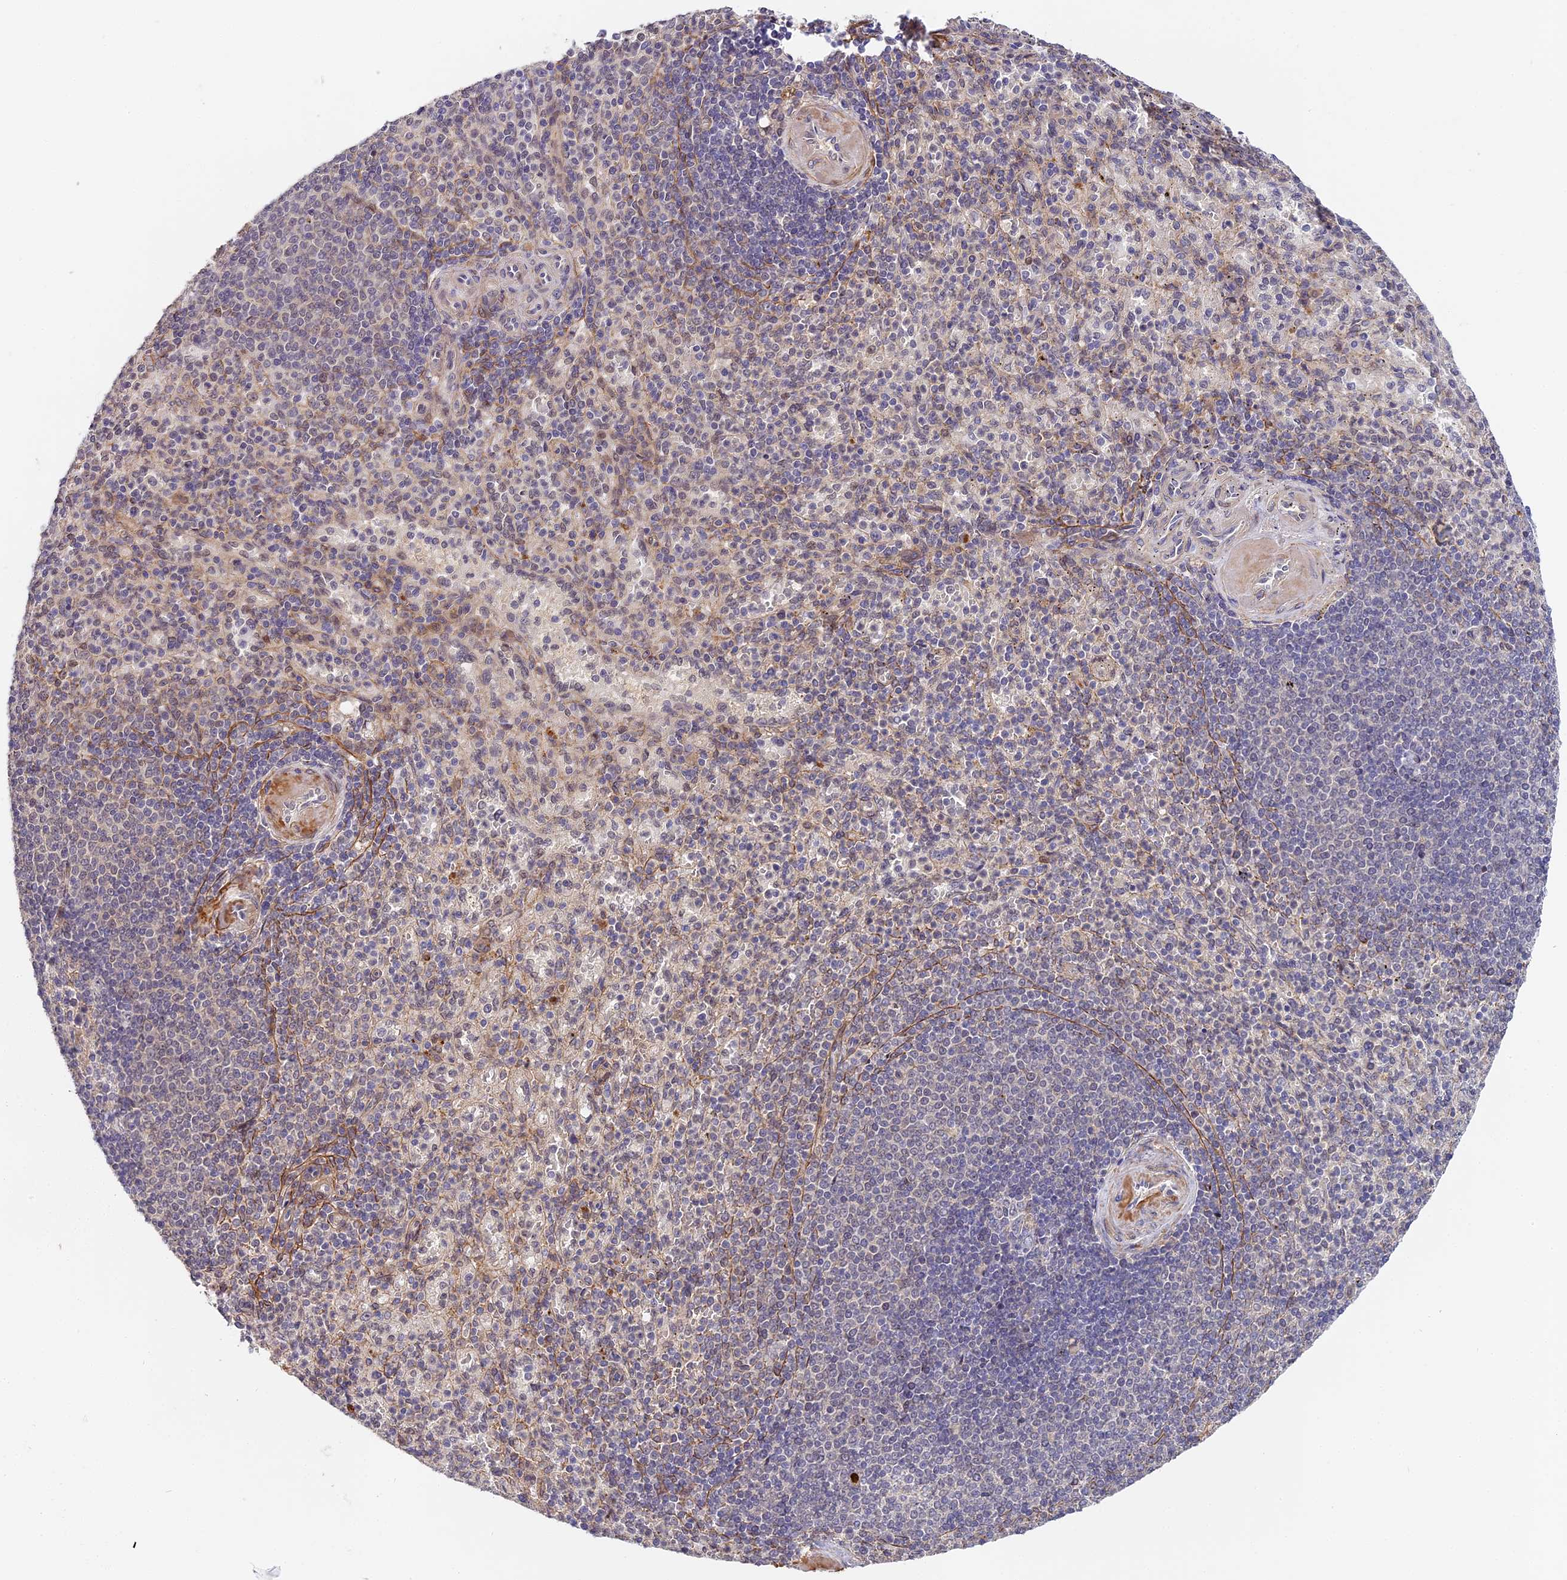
{"staining": {"intensity": "negative", "quantity": "none", "location": "none"}, "tissue": "spleen", "cell_type": "Cells in red pulp", "image_type": "normal", "snomed": [{"axis": "morphology", "description": "Normal tissue, NOS"}, {"axis": "topography", "description": "Spleen"}], "caption": "Immunohistochemical staining of benign spleen exhibits no significant staining in cells in red pulp.", "gene": "IMPACT", "patient": {"sex": "female", "age": 74}}